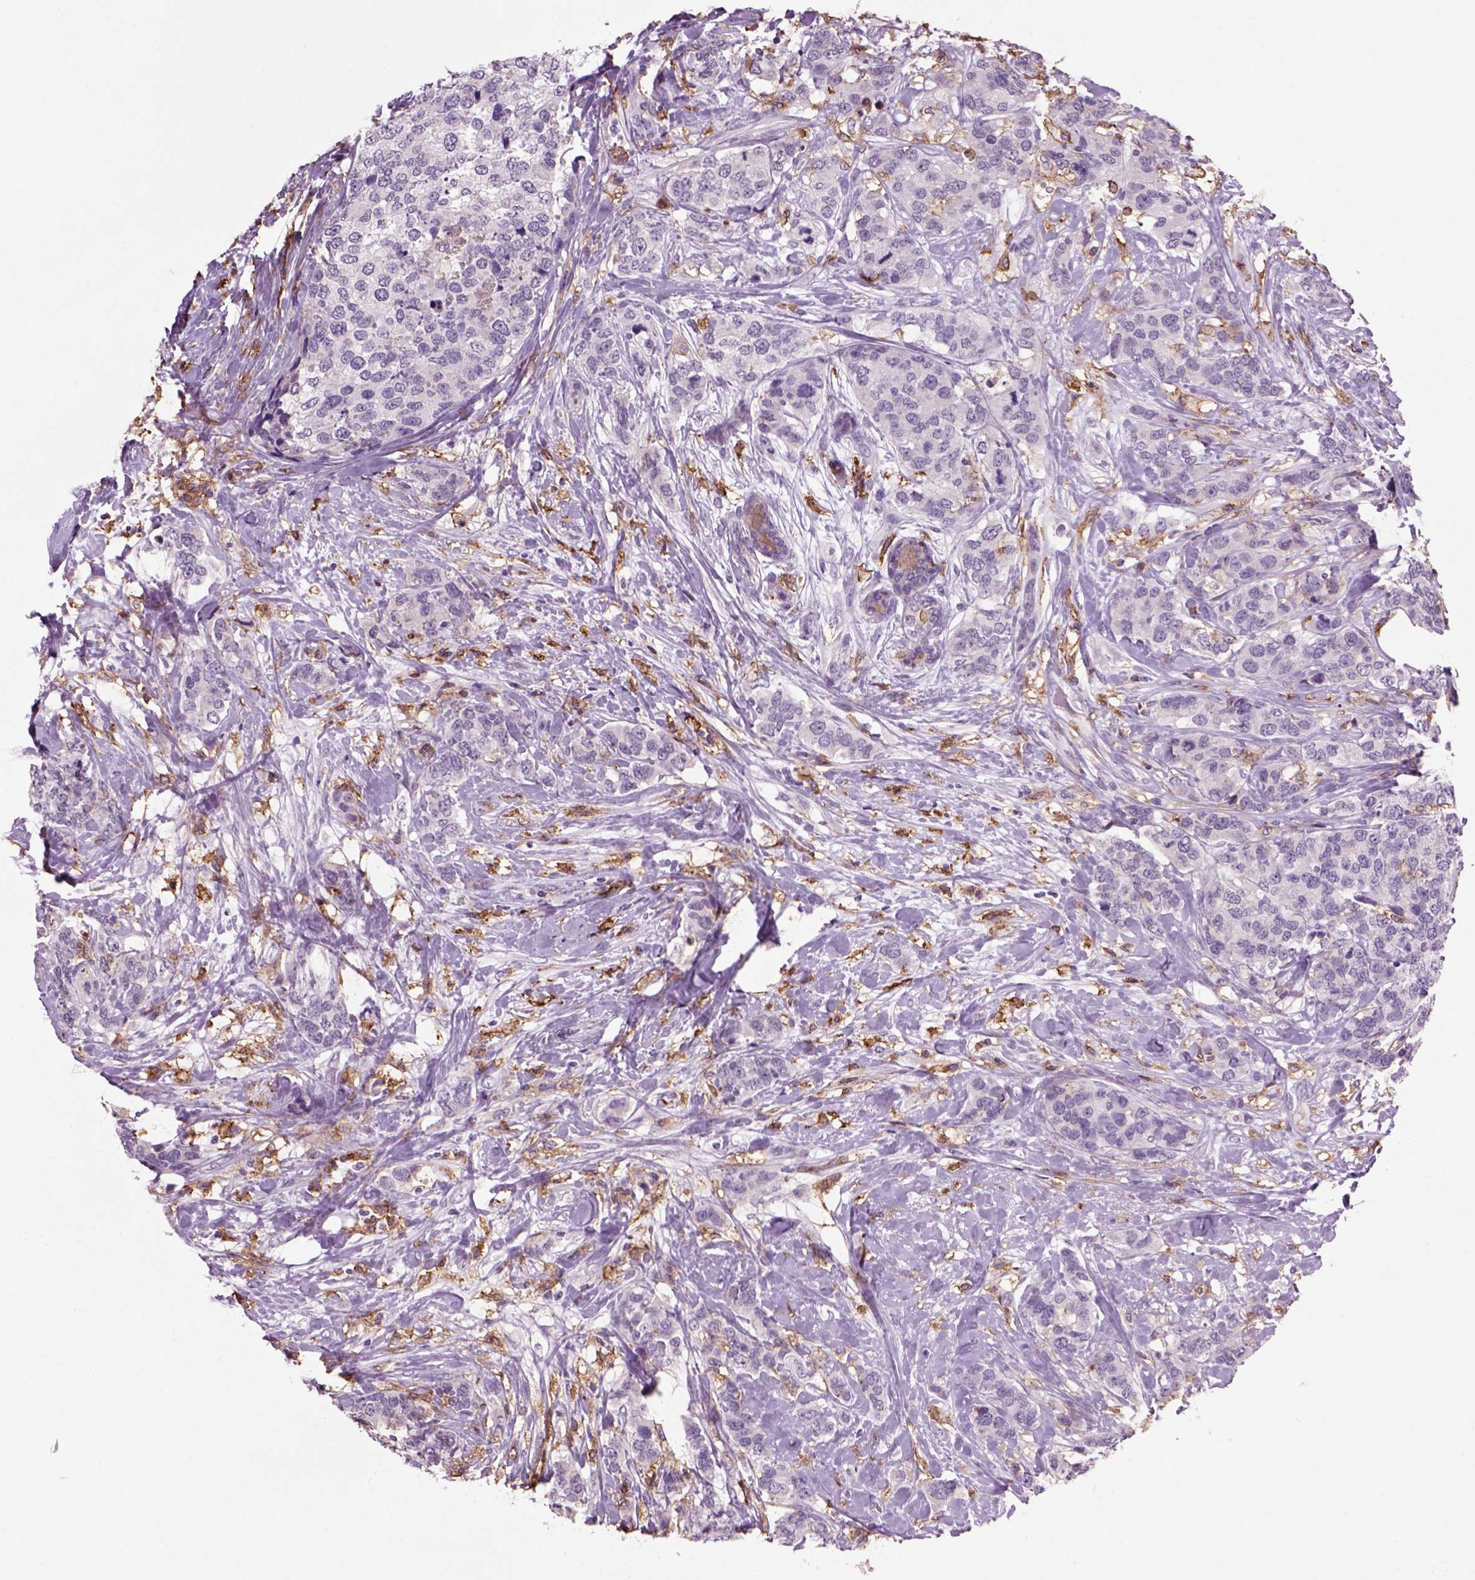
{"staining": {"intensity": "negative", "quantity": "none", "location": "none"}, "tissue": "breast cancer", "cell_type": "Tumor cells", "image_type": "cancer", "snomed": [{"axis": "morphology", "description": "Lobular carcinoma"}, {"axis": "topography", "description": "Breast"}], "caption": "This is an IHC image of human lobular carcinoma (breast). There is no positivity in tumor cells.", "gene": "CD14", "patient": {"sex": "female", "age": 59}}